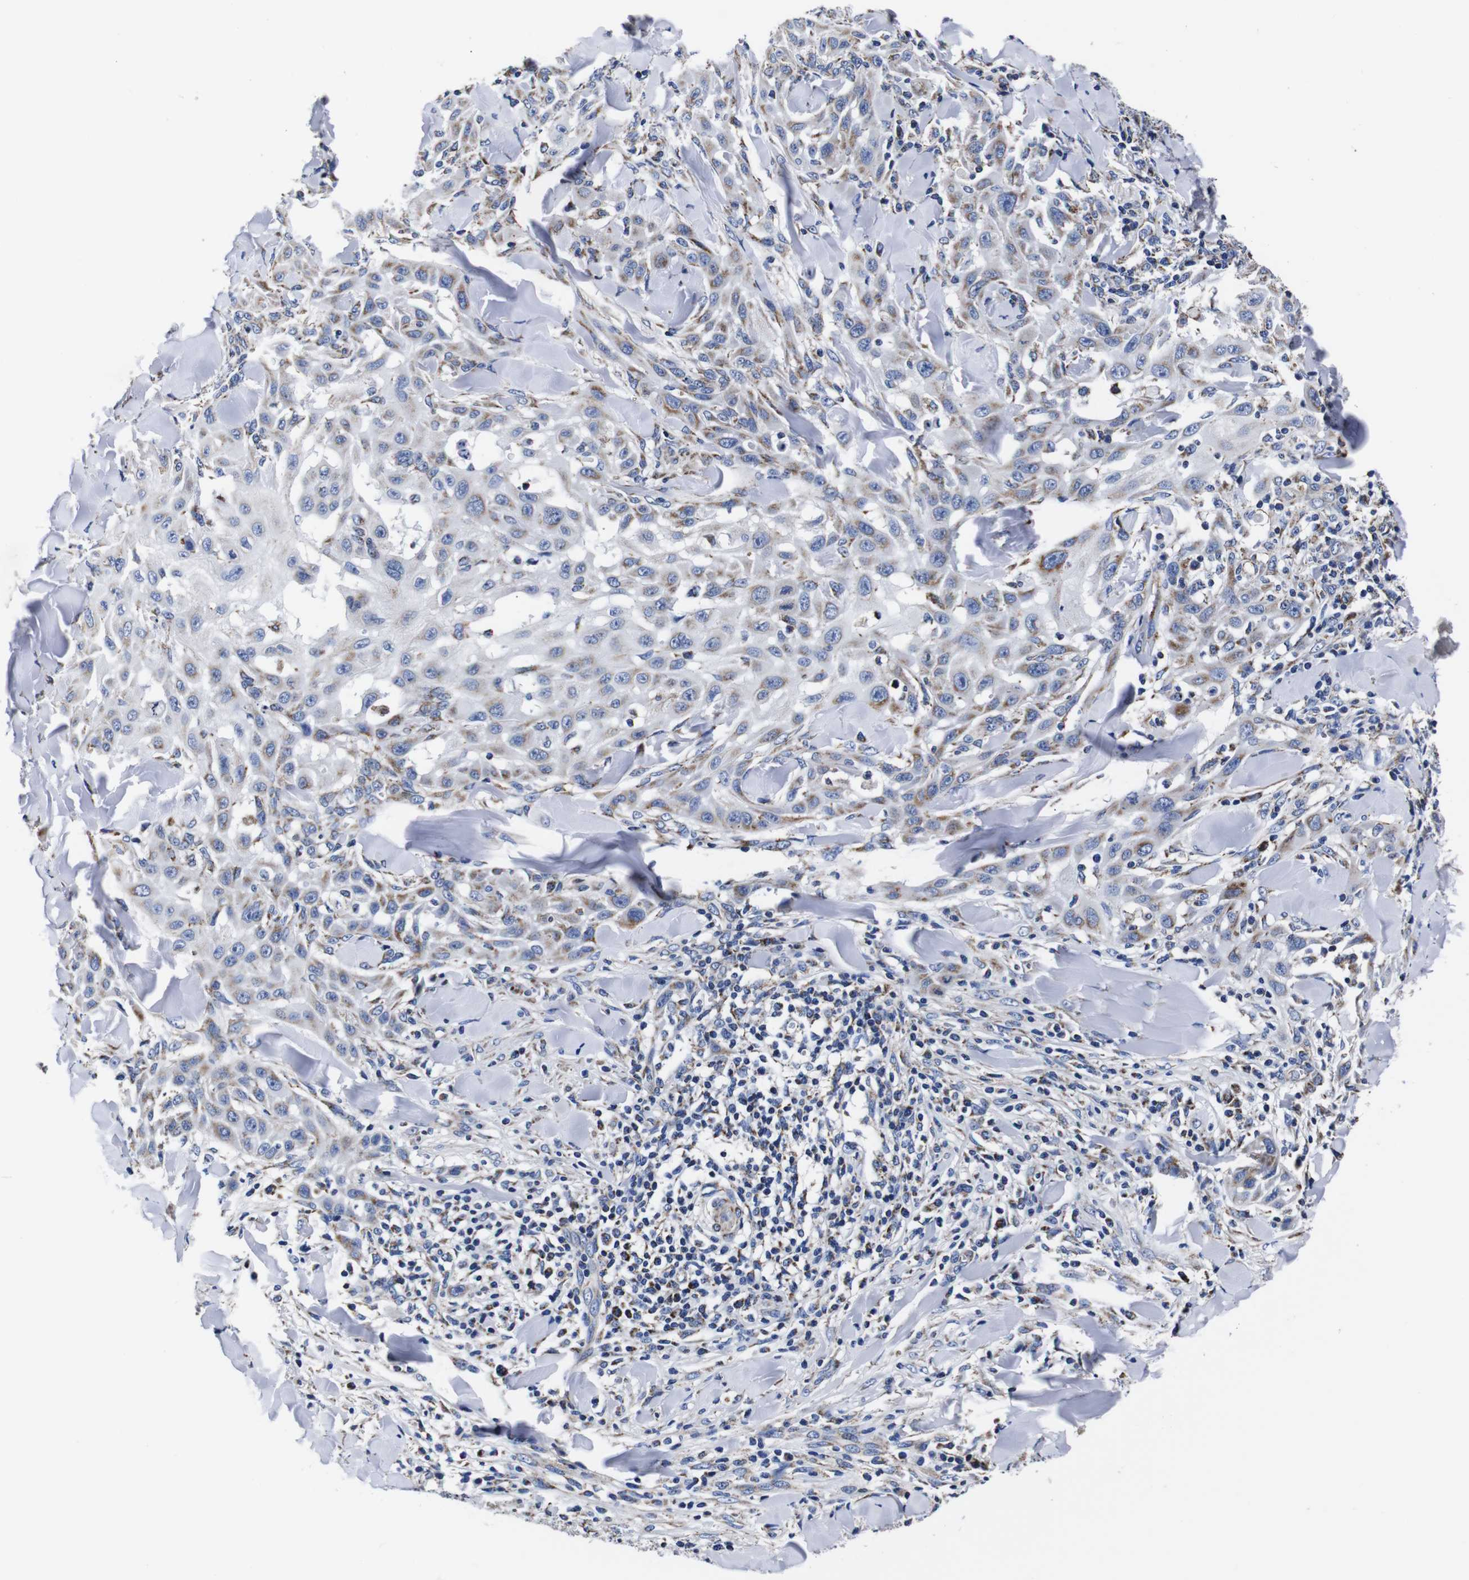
{"staining": {"intensity": "moderate", "quantity": "<25%", "location": "cytoplasmic/membranous"}, "tissue": "skin cancer", "cell_type": "Tumor cells", "image_type": "cancer", "snomed": [{"axis": "morphology", "description": "Squamous cell carcinoma, NOS"}, {"axis": "topography", "description": "Skin"}], "caption": "The immunohistochemical stain labels moderate cytoplasmic/membranous staining in tumor cells of skin cancer tissue.", "gene": "FKBP9", "patient": {"sex": "male", "age": 24}}